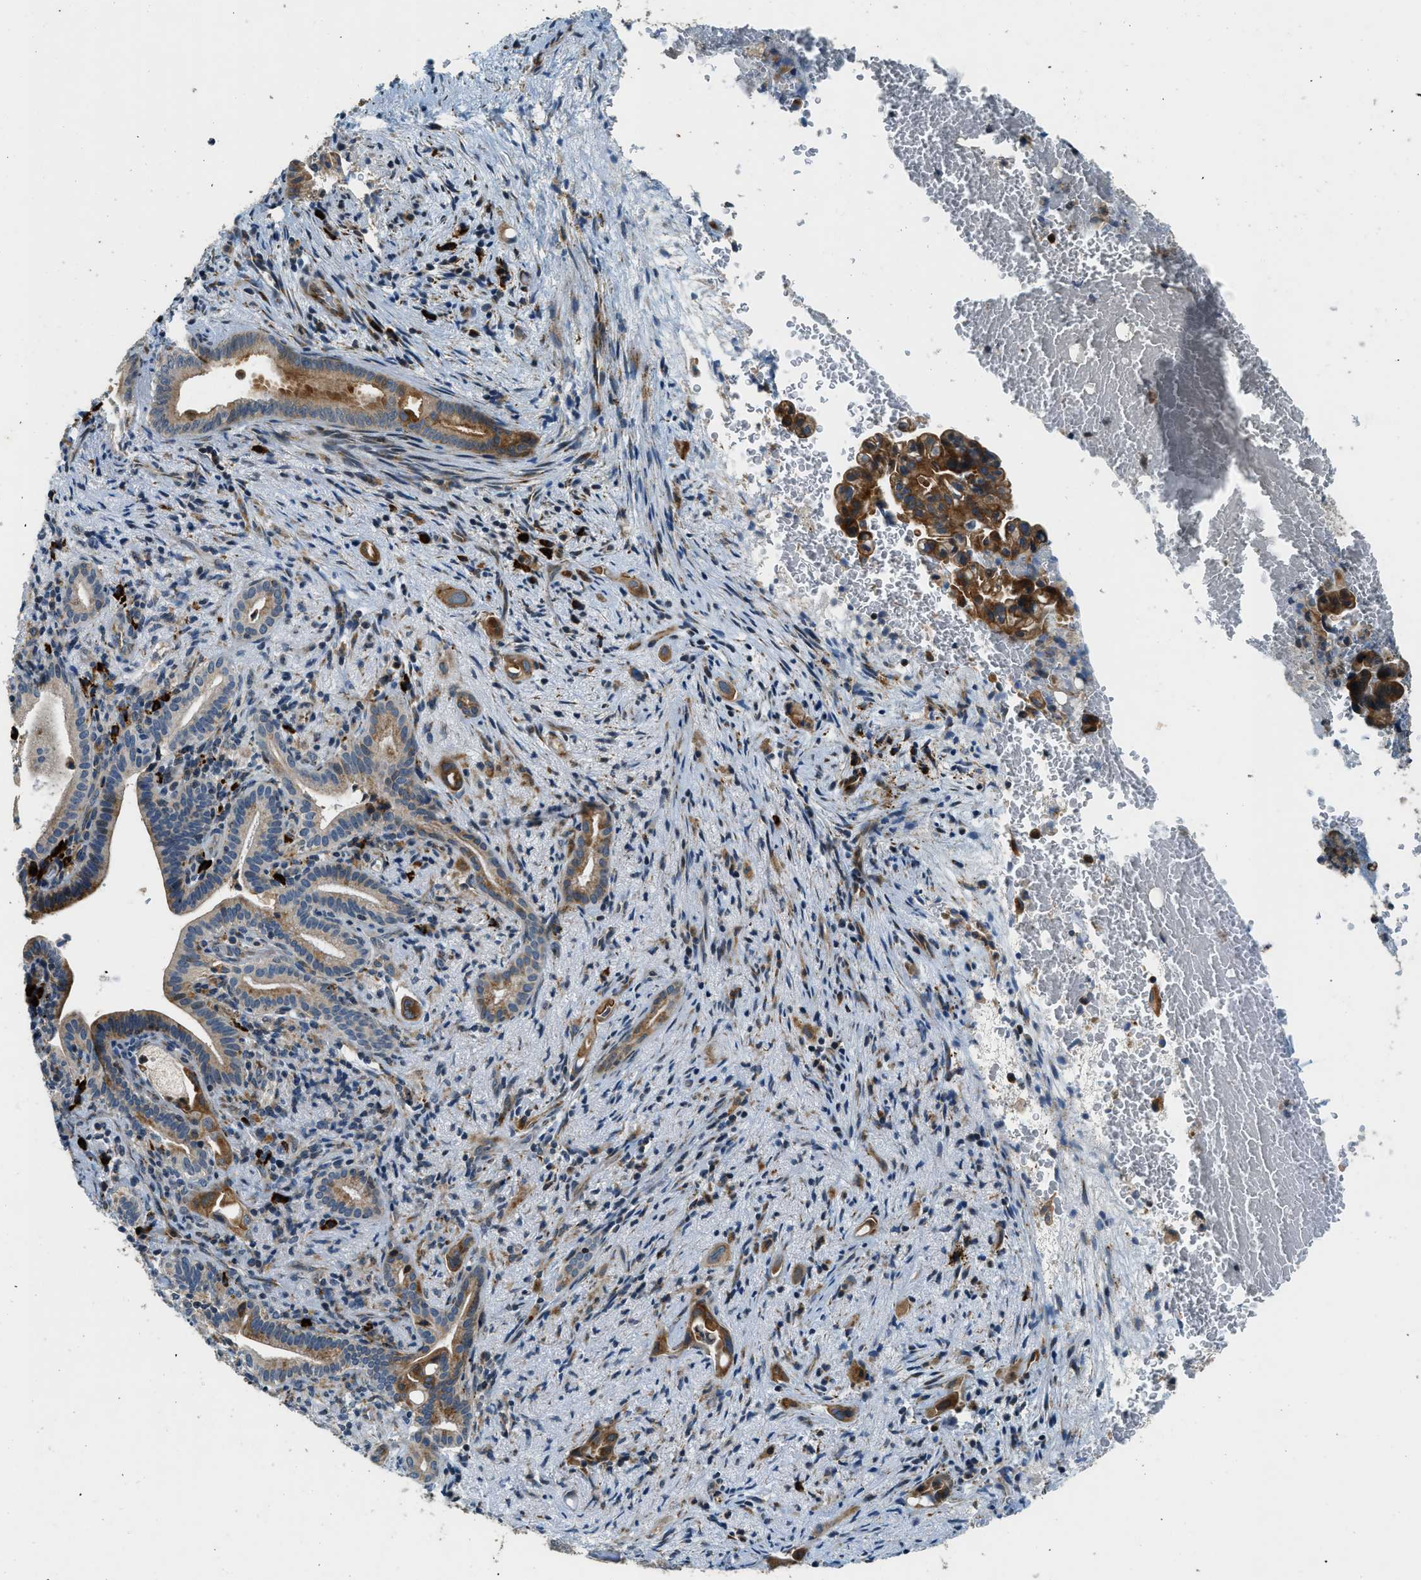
{"staining": {"intensity": "strong", "quantity": "25%-75%", "location": "cytoplasmic/membranous"}, "tissue": "liver cancer", "cell_type": "Tumor cells", "image_type": "cancer", "snomed": [{"axis": "morphology", "description": "Cholangiocarcinoma"}, {"axis": "topography", "description": "Liver"}], "caption": "Immunohistochemistry (IHC) of cholangiocarcinoma (liver) displays high levels of strong cytoplasmic/membranous staining in approximately 25%-75% of tumor cells. (IHC, brightfield microscopy, high magnification).", "gene": "HERC2", "patient": {"sex": "female", "age": 68}}